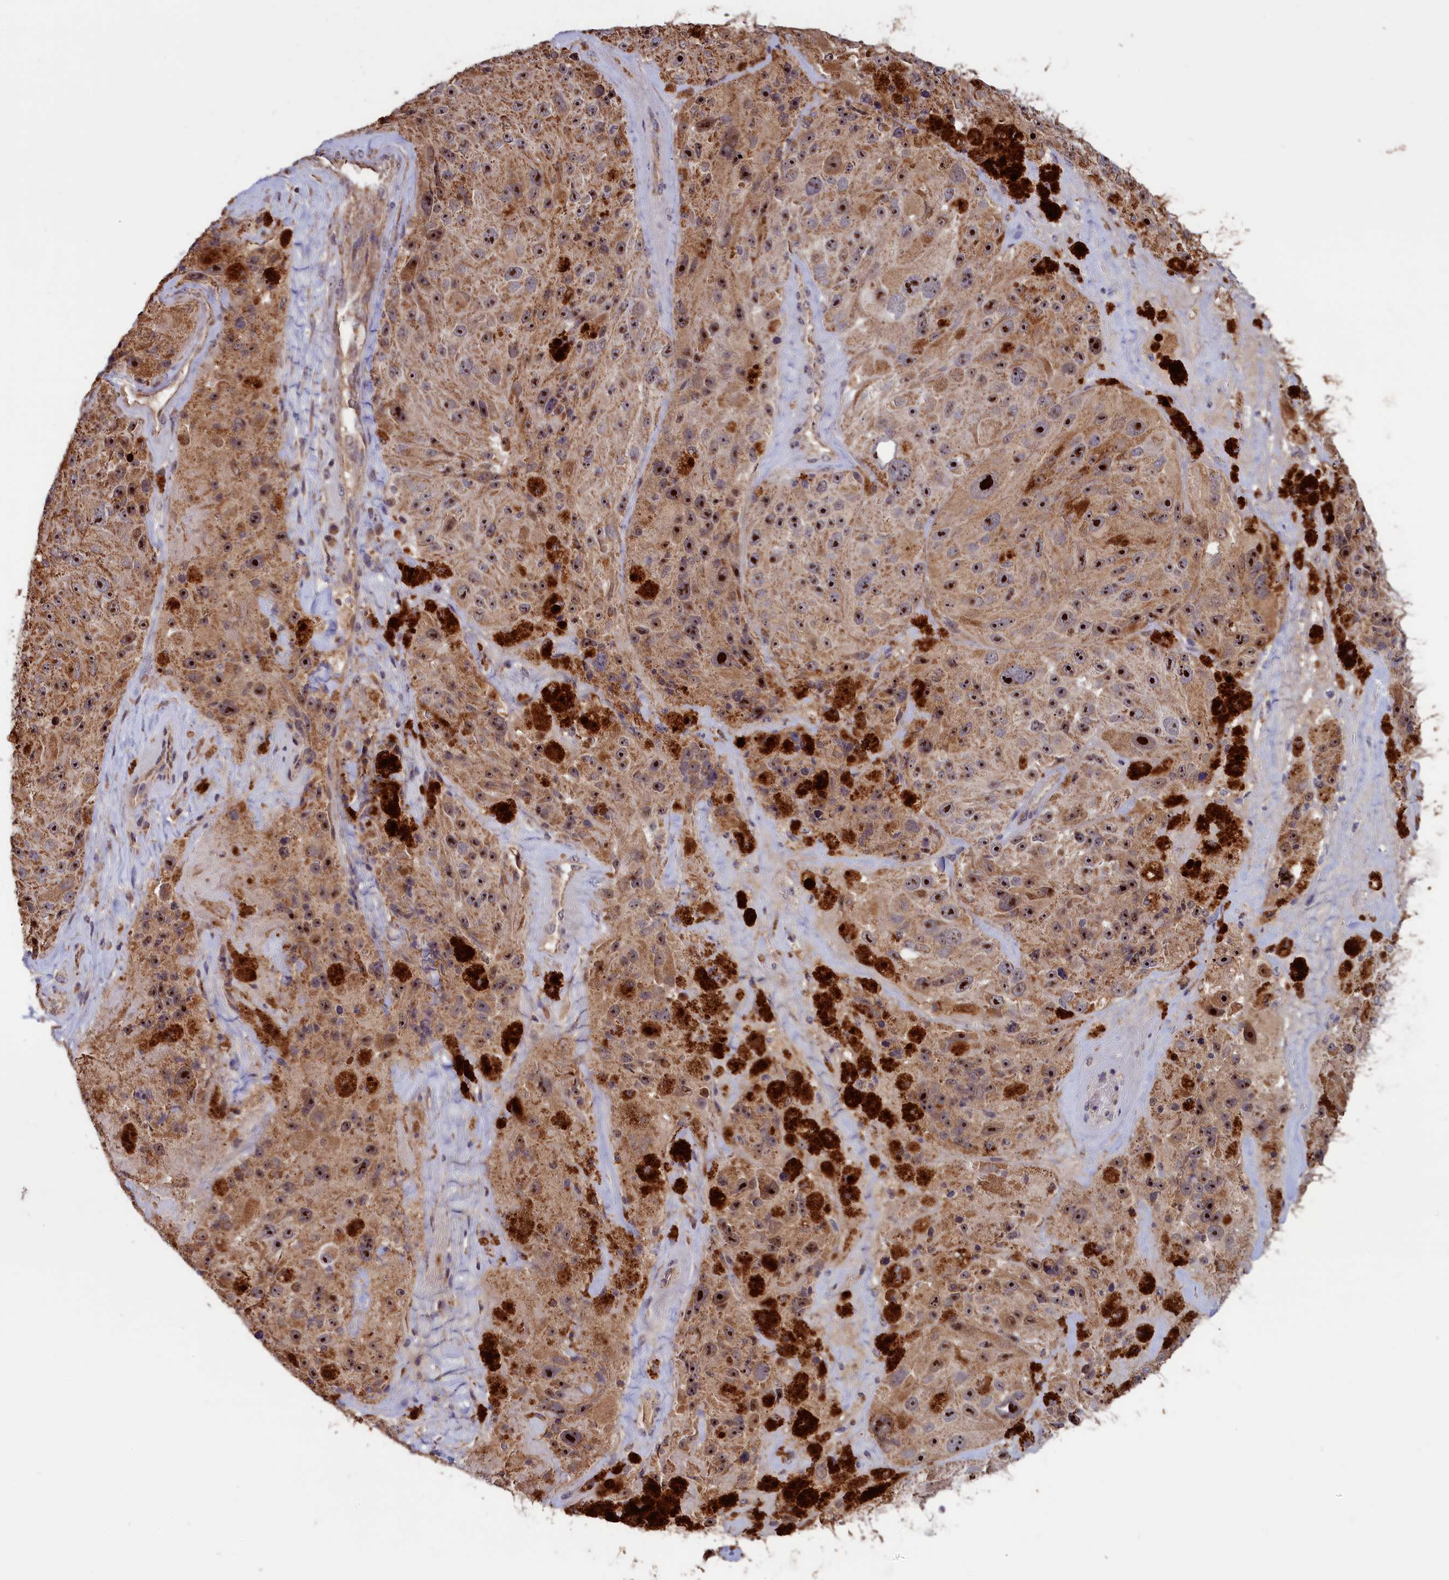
{"staining": {"intensity": "moderate", "quantity": ">75%", "location": "cytoplasmic/membranous,nuclear"}, "tissue": "melanoma", "cell_type": "Tumor cells", "image_type": "cancer", "snomed": [{"axis": "morphology", "description": "Malignant melanoma, Metastatic site"}, {"axis": "topography", "description": "Lymph node"}], "caption": "Immunohistochemical staining of malignant melanoma (metastatic site) shows moderate cytoplasmic/membranous and nuclear protein expression in about >75% of tumor cells.", "gene": "ZNF816", "patient": {"sex": "male", "age": 62}}